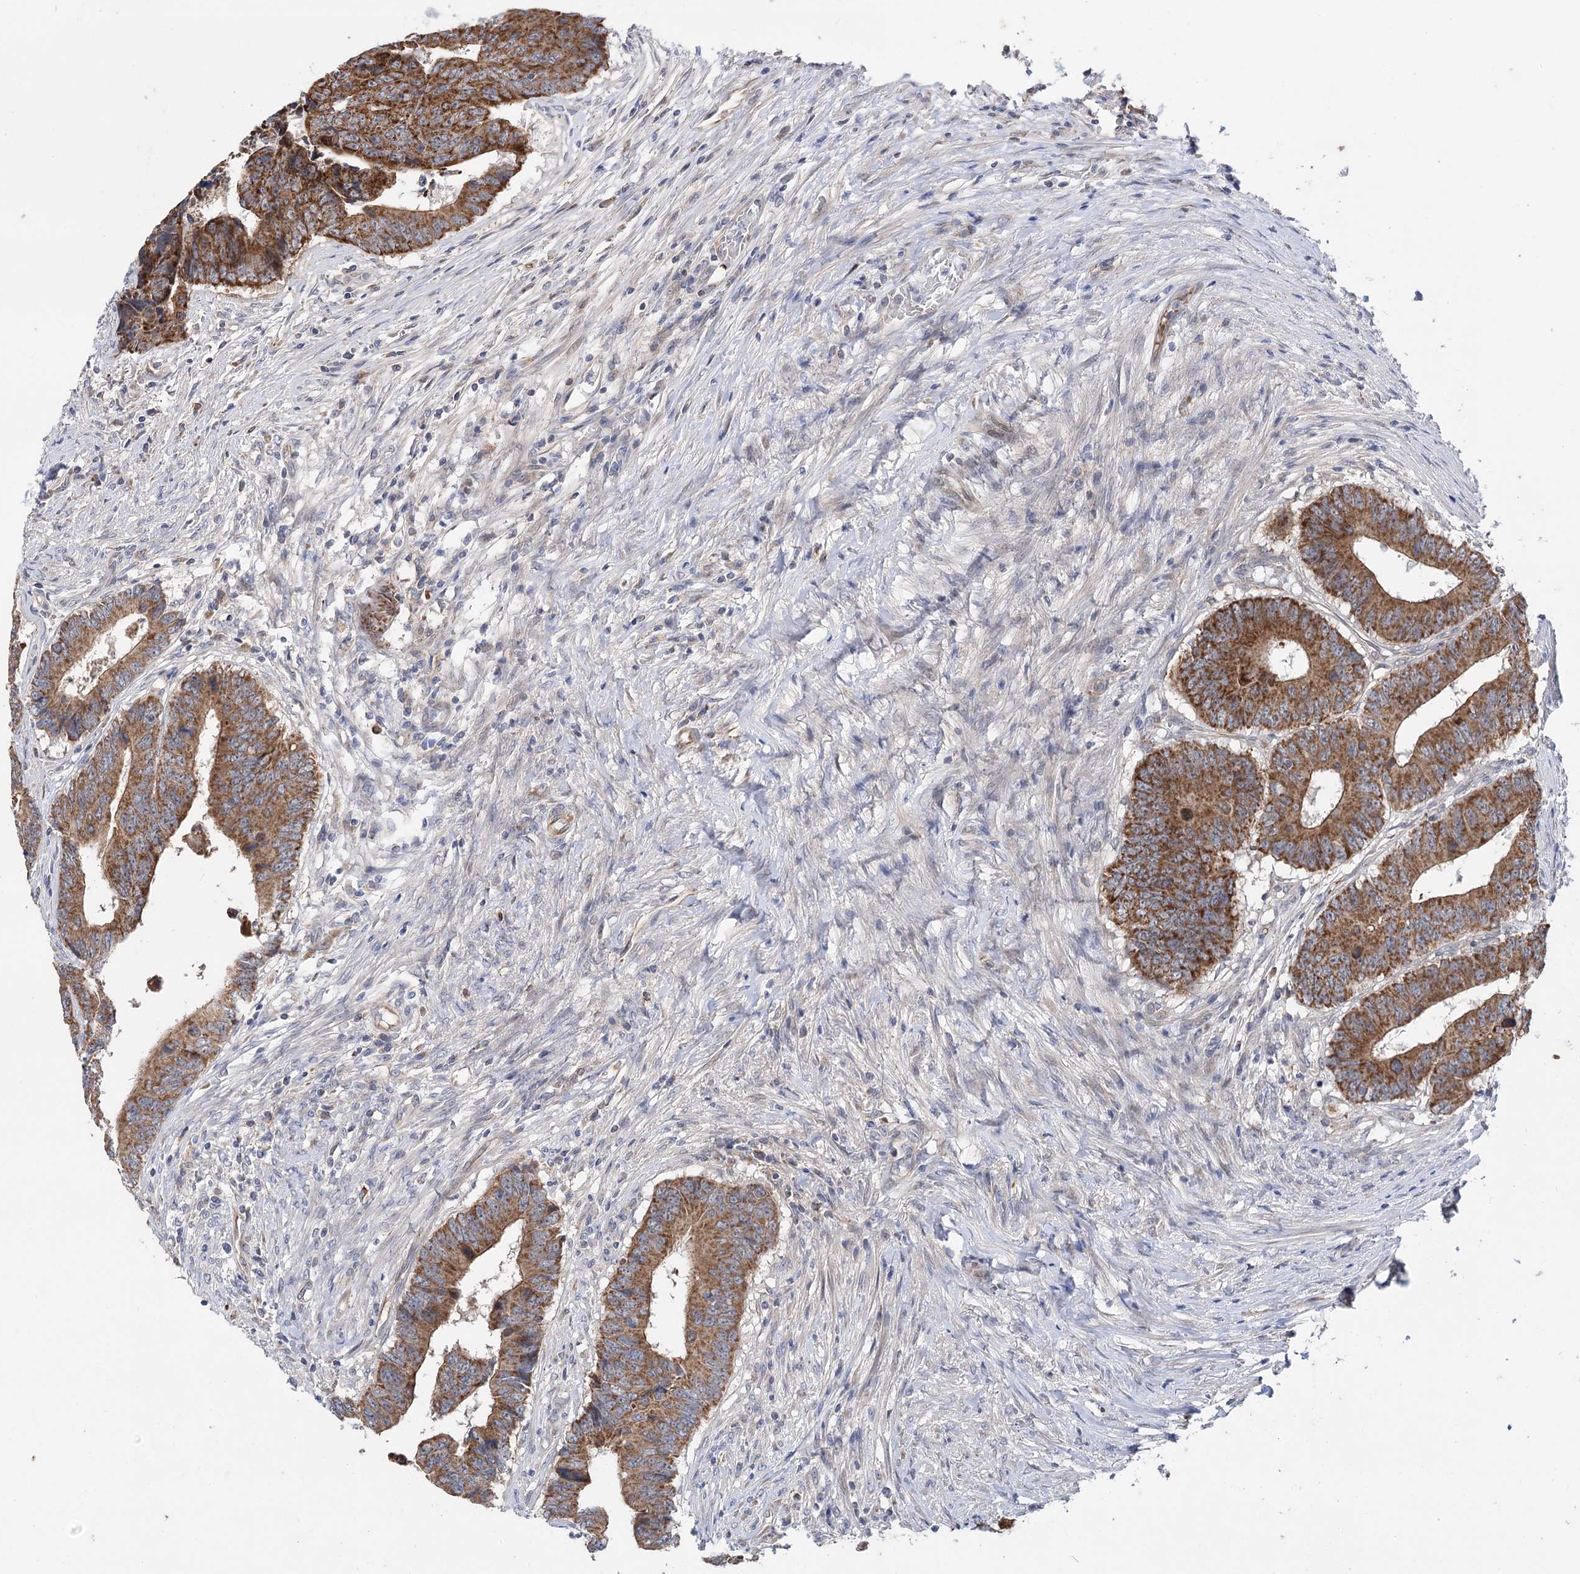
{"staining": {"intensity": "moderate", "quantity": ">75%", "location": "cytoplasmic/membranous"}, "tissue": "colorectal cancer", "cell_type": "Tumor cells", "image_type": "cancer", "snomed": [{"axis": "morphology", "description": "Adenocarcinoma, NOS"}, {"axis": "topography", "description": "Rectum"}], "caption": "IHC micrograph of neoplastic tissue: colorectal adenocarcinoma stained using immunohistochemistry (IHC) shows medium levels of moderate protein expression localized specifically in the cytoplasmic/membranous of tumor cells, appearing as a cytoplasmic/membranous brown color.", "gene": "ECHDC3", "patient": {"sex": "male", "age": 84}}